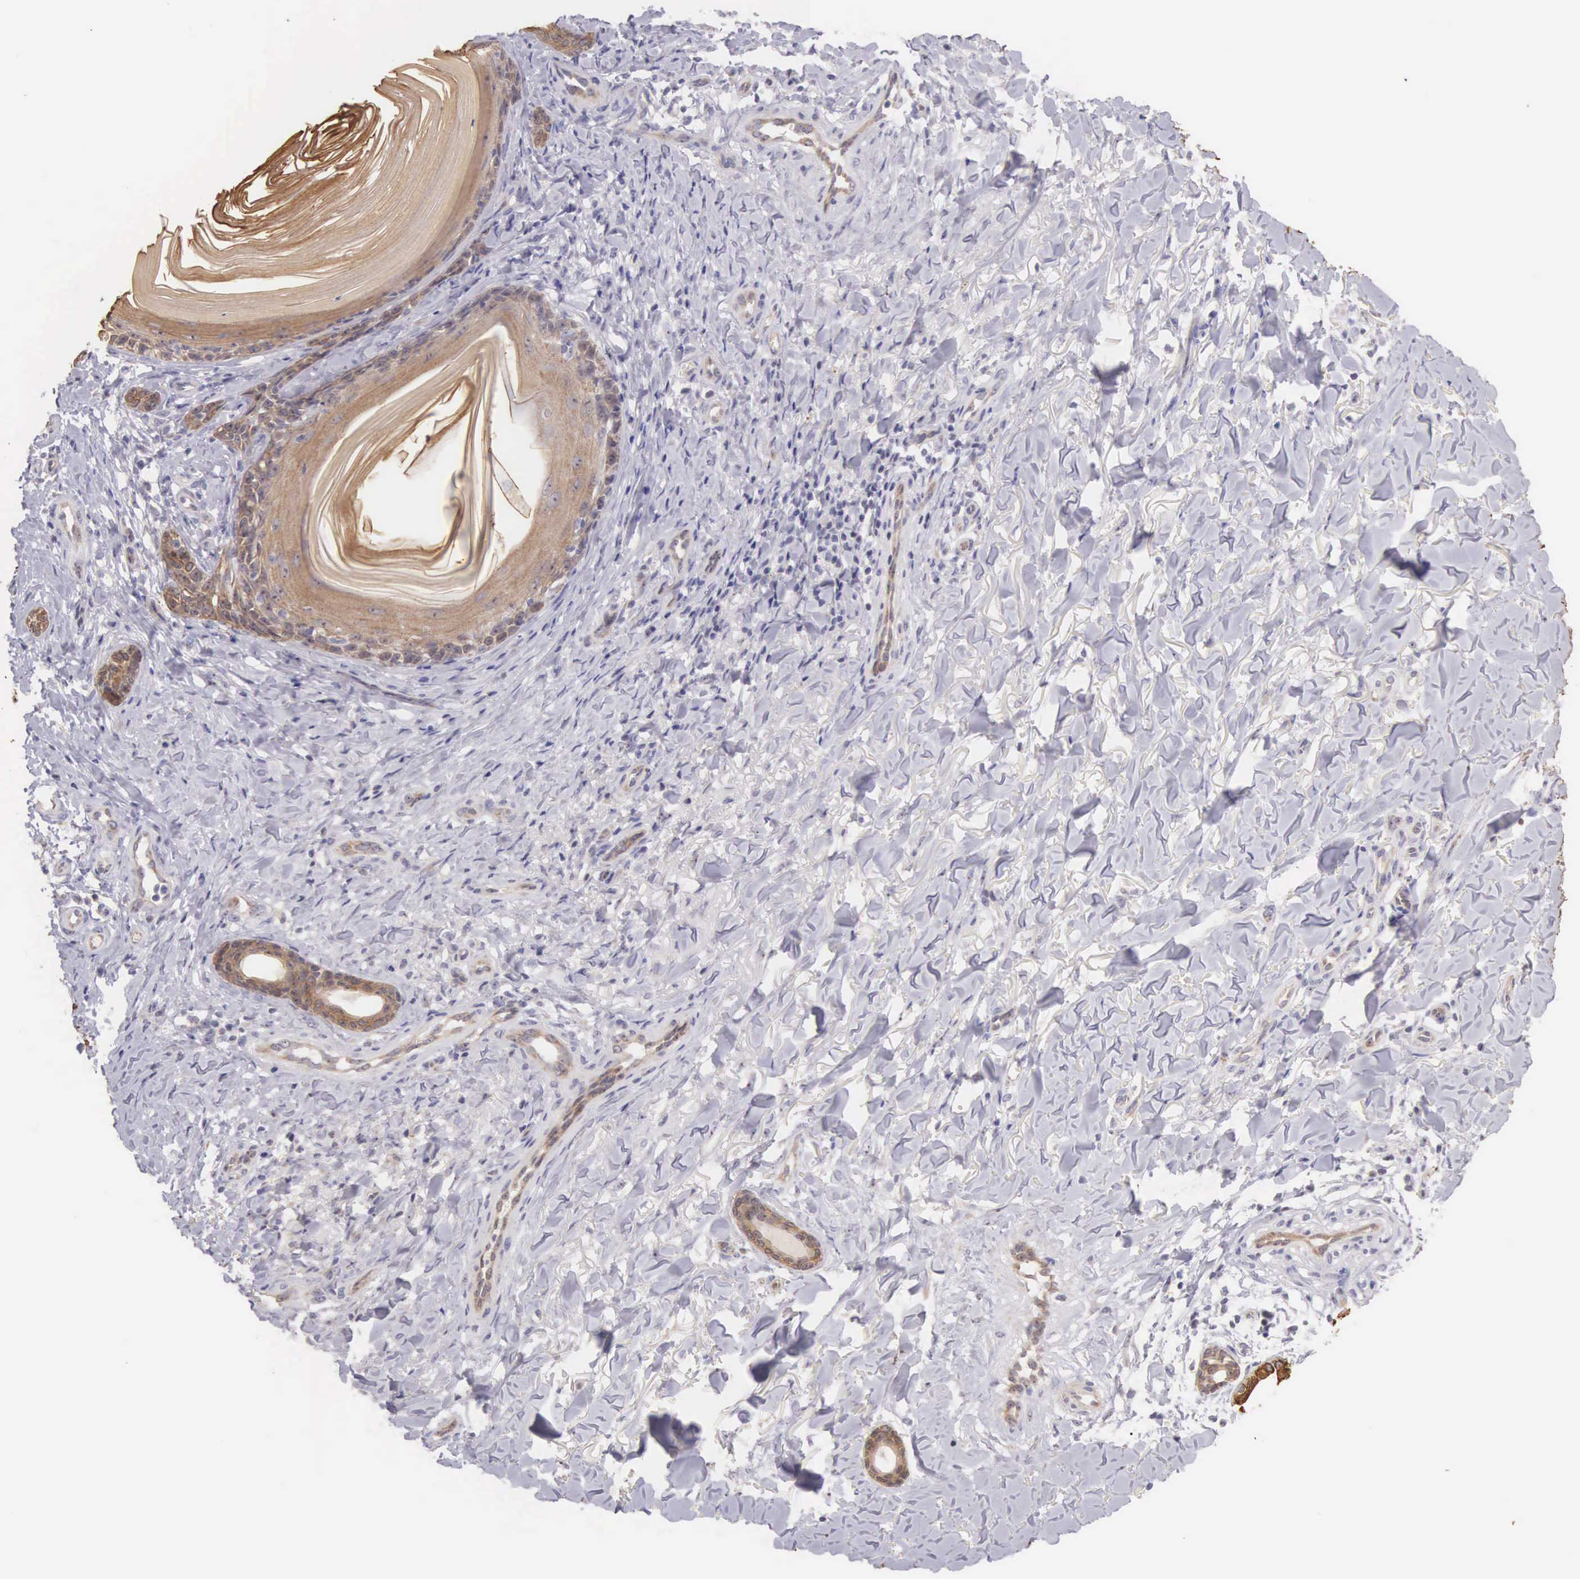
{"staining": {"intensity": "moderate", "quantity": ">75%", "location": "cytoplasmic/membranous"}, "tissue": "skin cancer", "cell_type": "Tumor cells", "image_type": "cancer", "snomed": [{"axis": "morphology", "description": "Normal tissue, NOS"}, {"axis": "morphology", "description": "Basal cell carcinoma"}, {"axis": "topography", "description": "Skin"}], "caption": "Protein expression analysis of human skin cancer reveals moderate cytoplasmic/membranous positivity in about >75% of tumor cells. (Brightfield microscopy of DAB IHC at high magnification).", "gene": "PIR", "patient": {"sex": "male", "age": 81}}